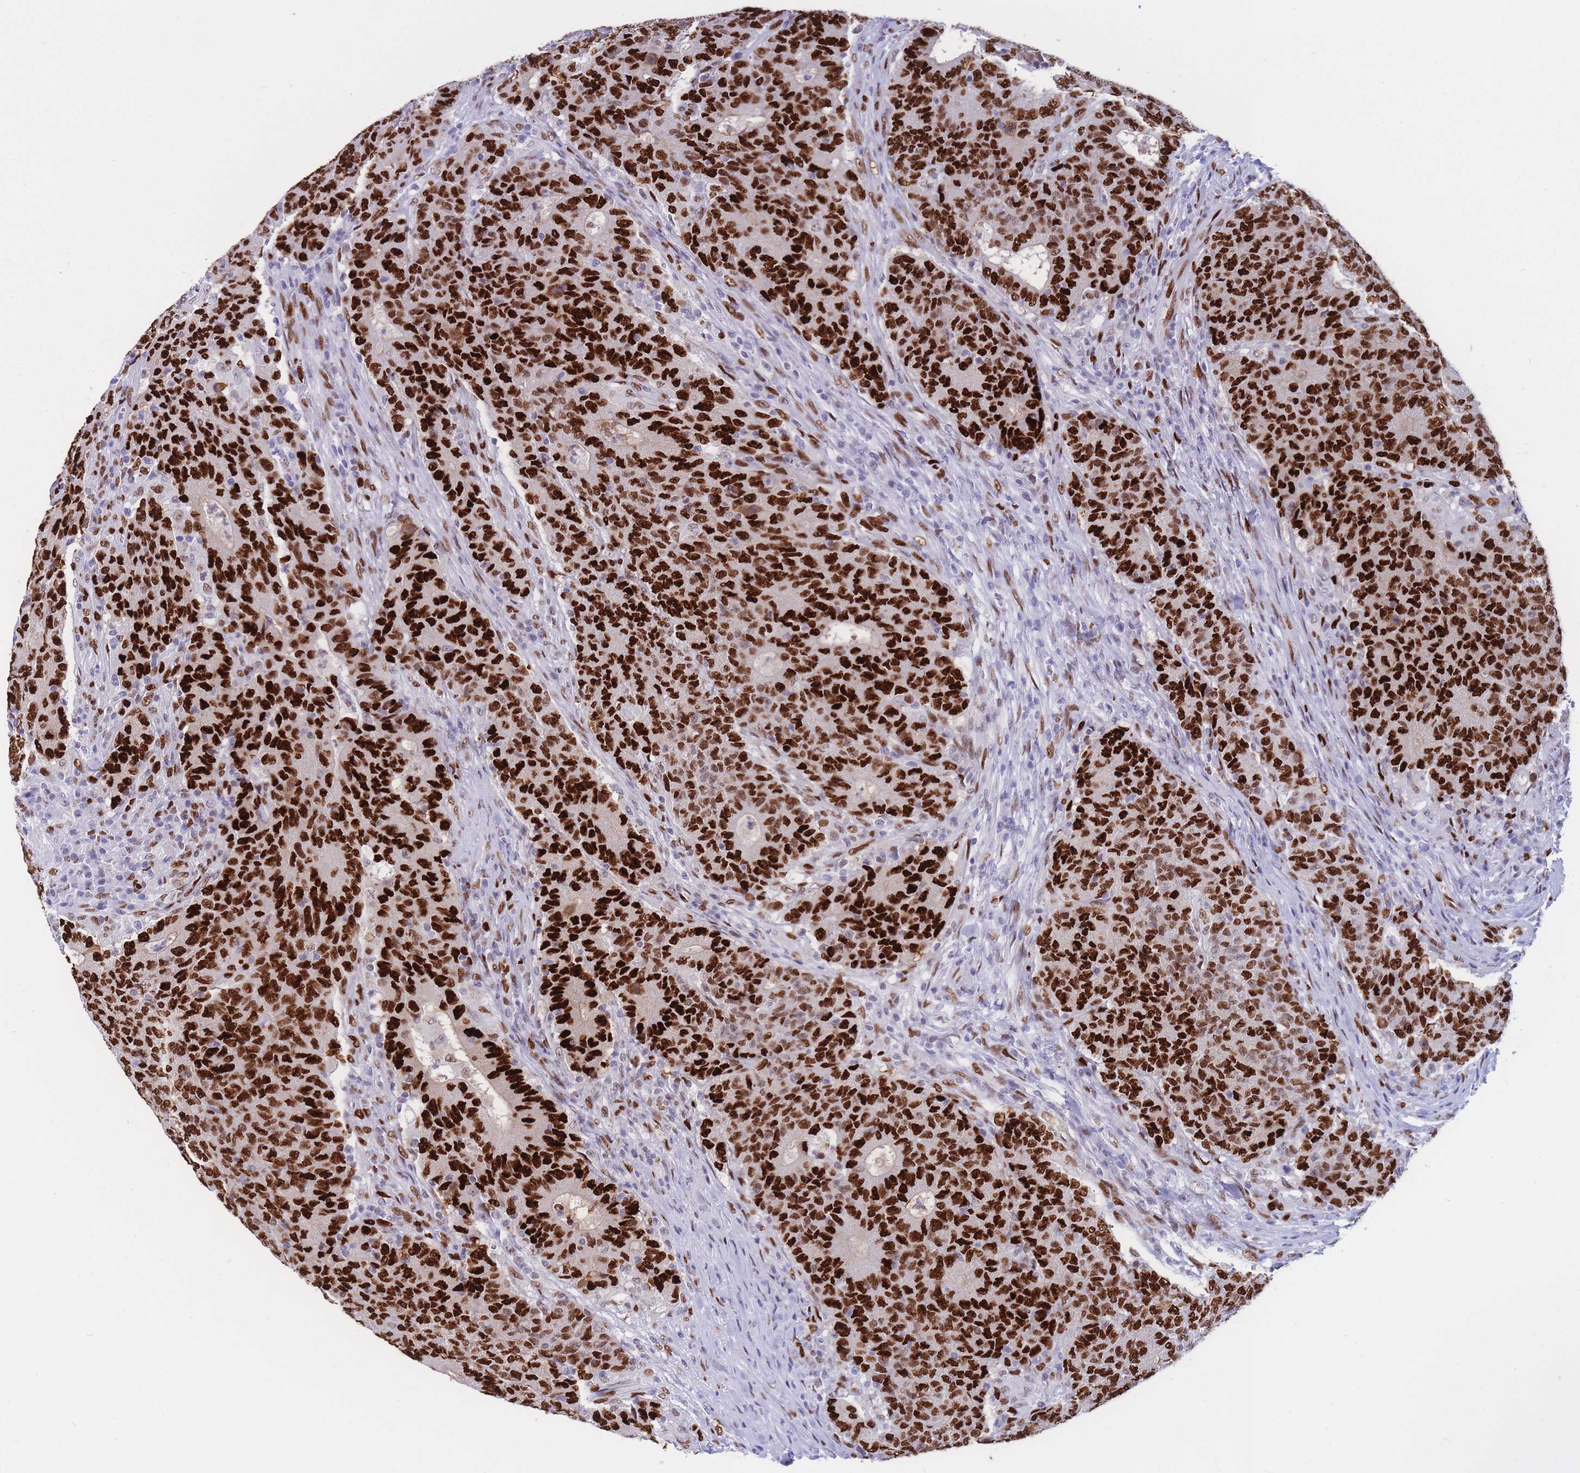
{"staining": {"intensity": "strong", "quantity": ">75%", "location": "nuclear"}, "tissue": "colorectal cancer", "cell_type": "Tumor cells", "image_type": "cancer", "snomed": [{"axis": "morphology", "description": "Adenocarcinoma, NOS"}, {"axis": "topography", "description": "Colon"}], "caption": "This image displays IHC staining of colorectal adenocarcinoma, with high strong nuclear staining in about >75% of tumor cells.", "gene": "NASP", "patient": {"sex": "female", "age": 75}}